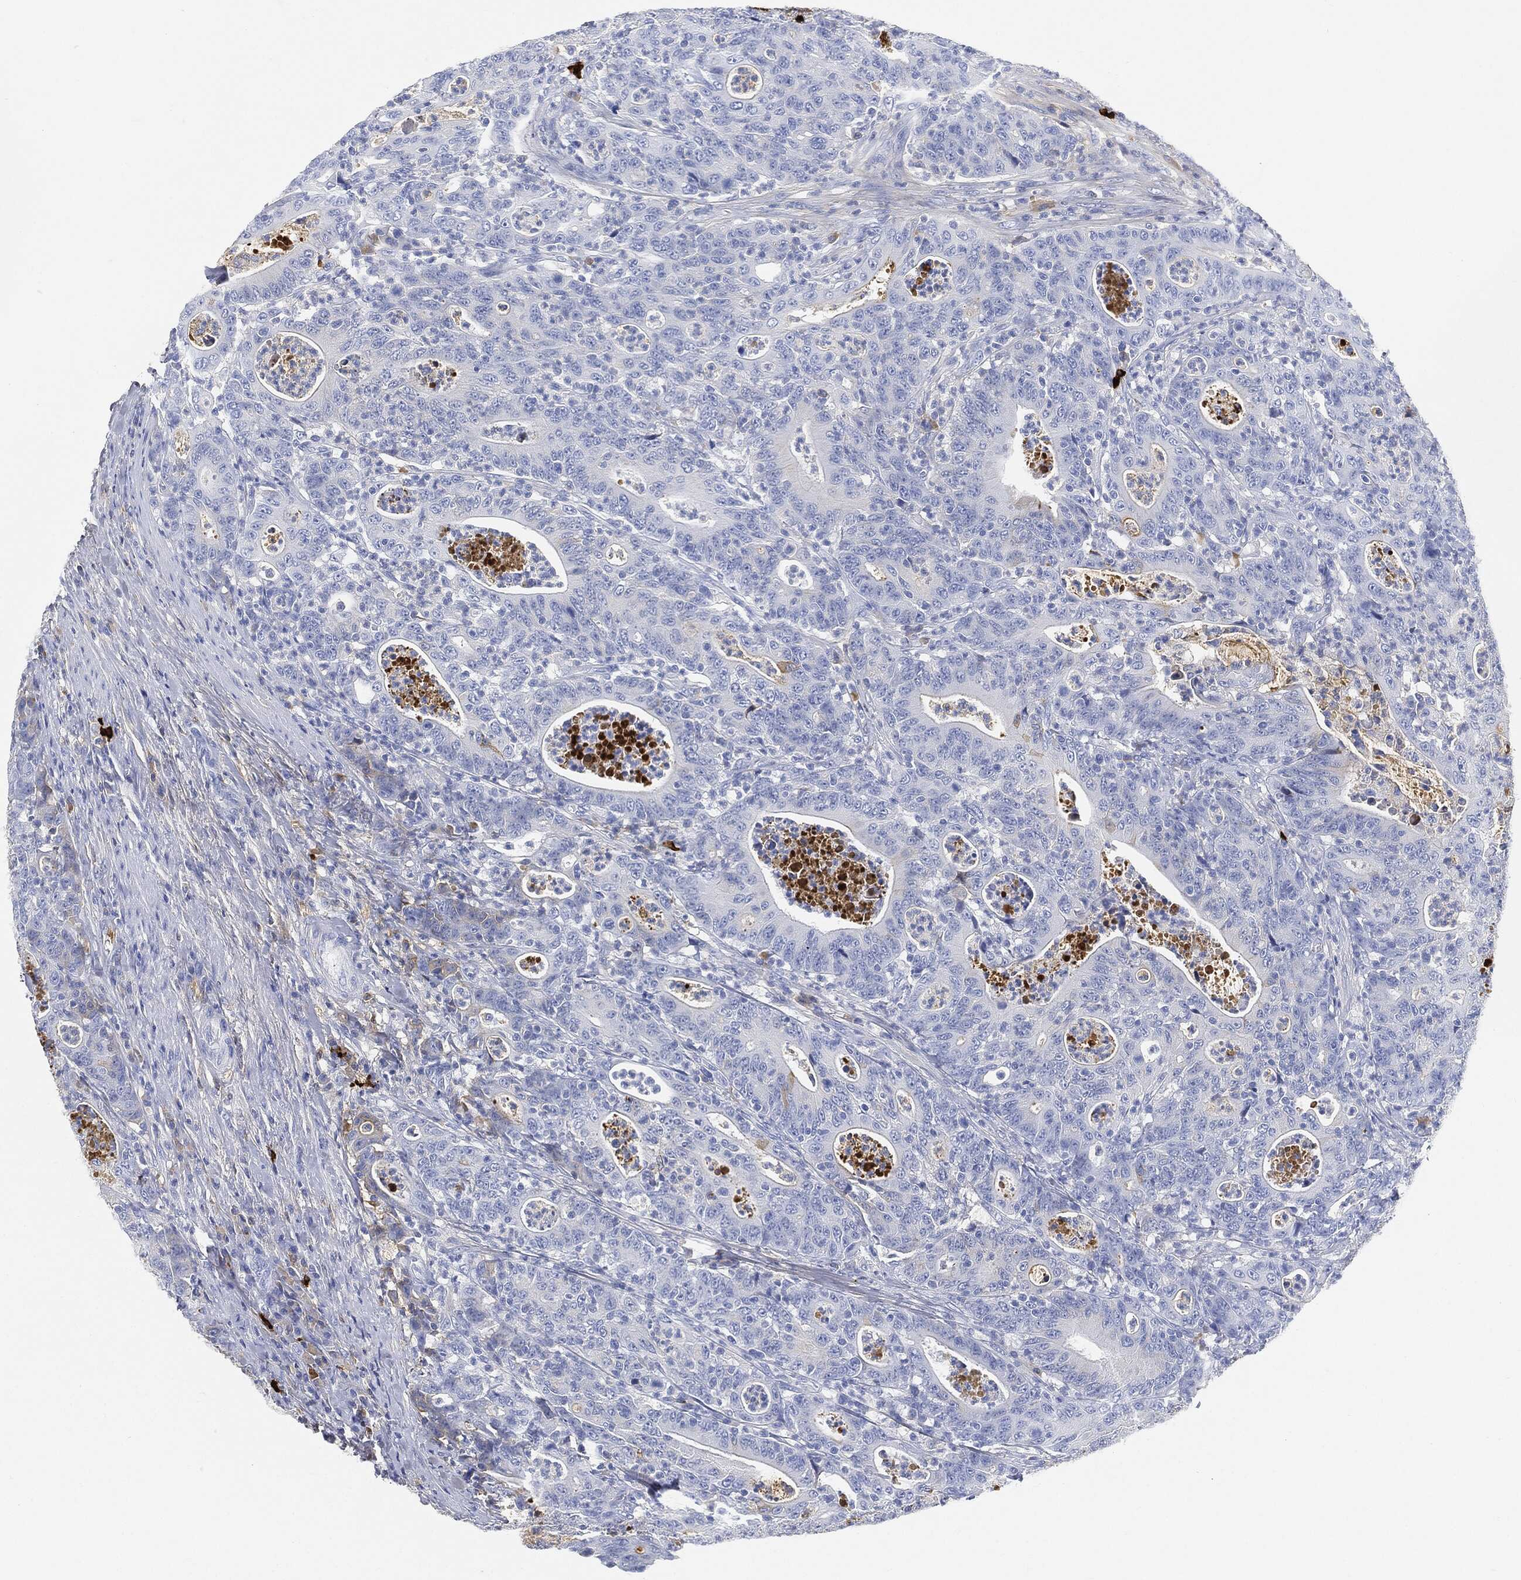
{"staining": {"intensity": "negative", "quantity": "none", "location": "none"}, "tissue": "colorectal cancer", "cell_type": "Tumor cells", "image_type": "cancer", "snomed": [{"axis": "morphology", "description": "Adenocarcinoma, NOS"}, {"axis": "topography", "description": "Colon"}], "caption": "Histopathology image shows no protein positivity in tumor cells of colorectal cancer (adenocarcinoma) tissue.", "gene": "IGLV6-57", "patient": {"sex": "male", "age": 70}}